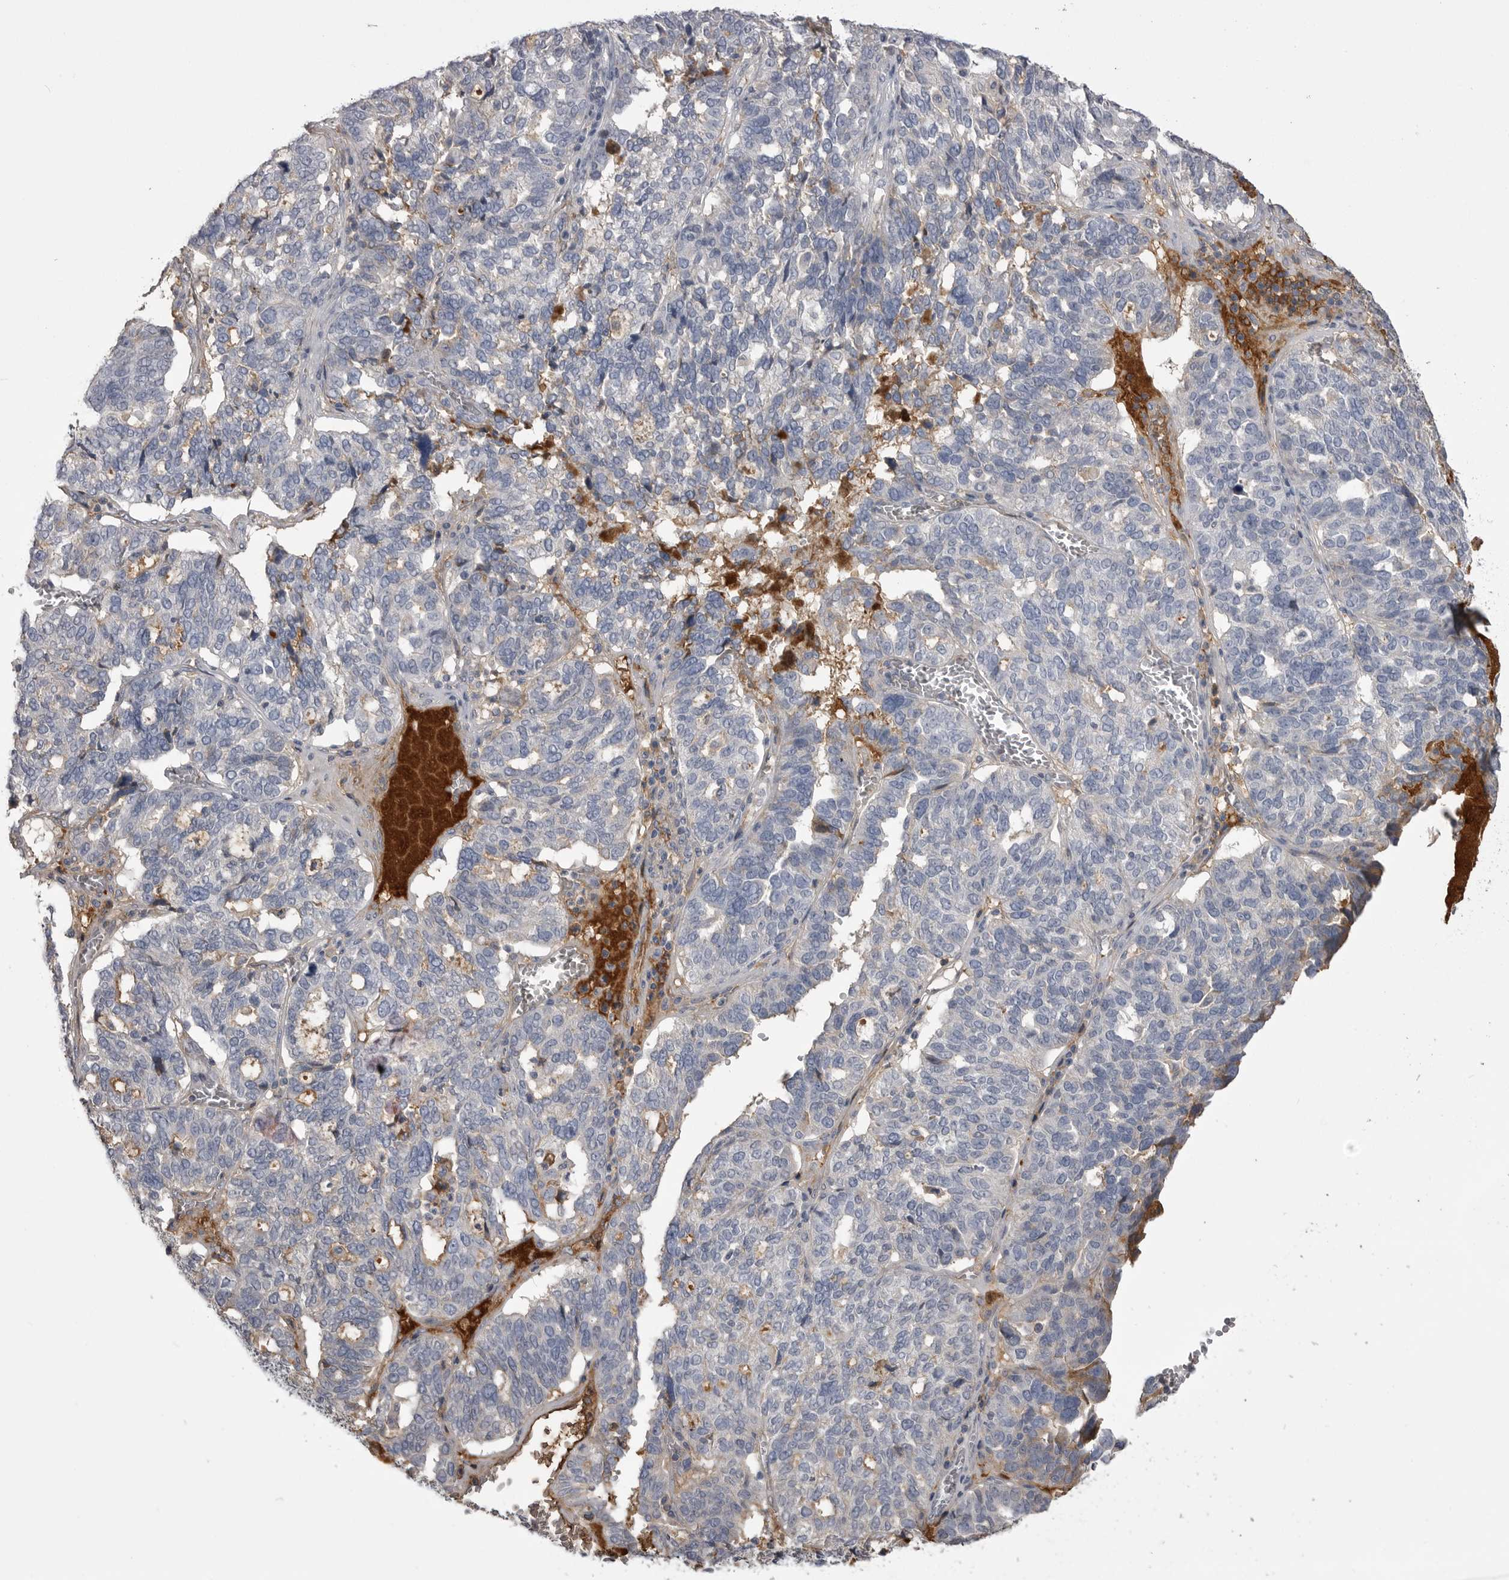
{"staining": {"intensity": "negative", "quantity": "none", "location": "none"}, "tissue": "ovarian cancer", "cell_type": "Tumor cells", "image_type": "cancer", "snomed": [{"axis": "morphology", "description": "Cystadenocarcinoma, serous, NOS"}, {"axis": "topography", "description": "Ovary"}], "caption": "Photomicrograph shows no significant protein staining in tumor cells of ovarian cancer (serous cystadenocarcinoma).", "gene": "AHSG", "patient": {"sex": "female", "age": 59}}